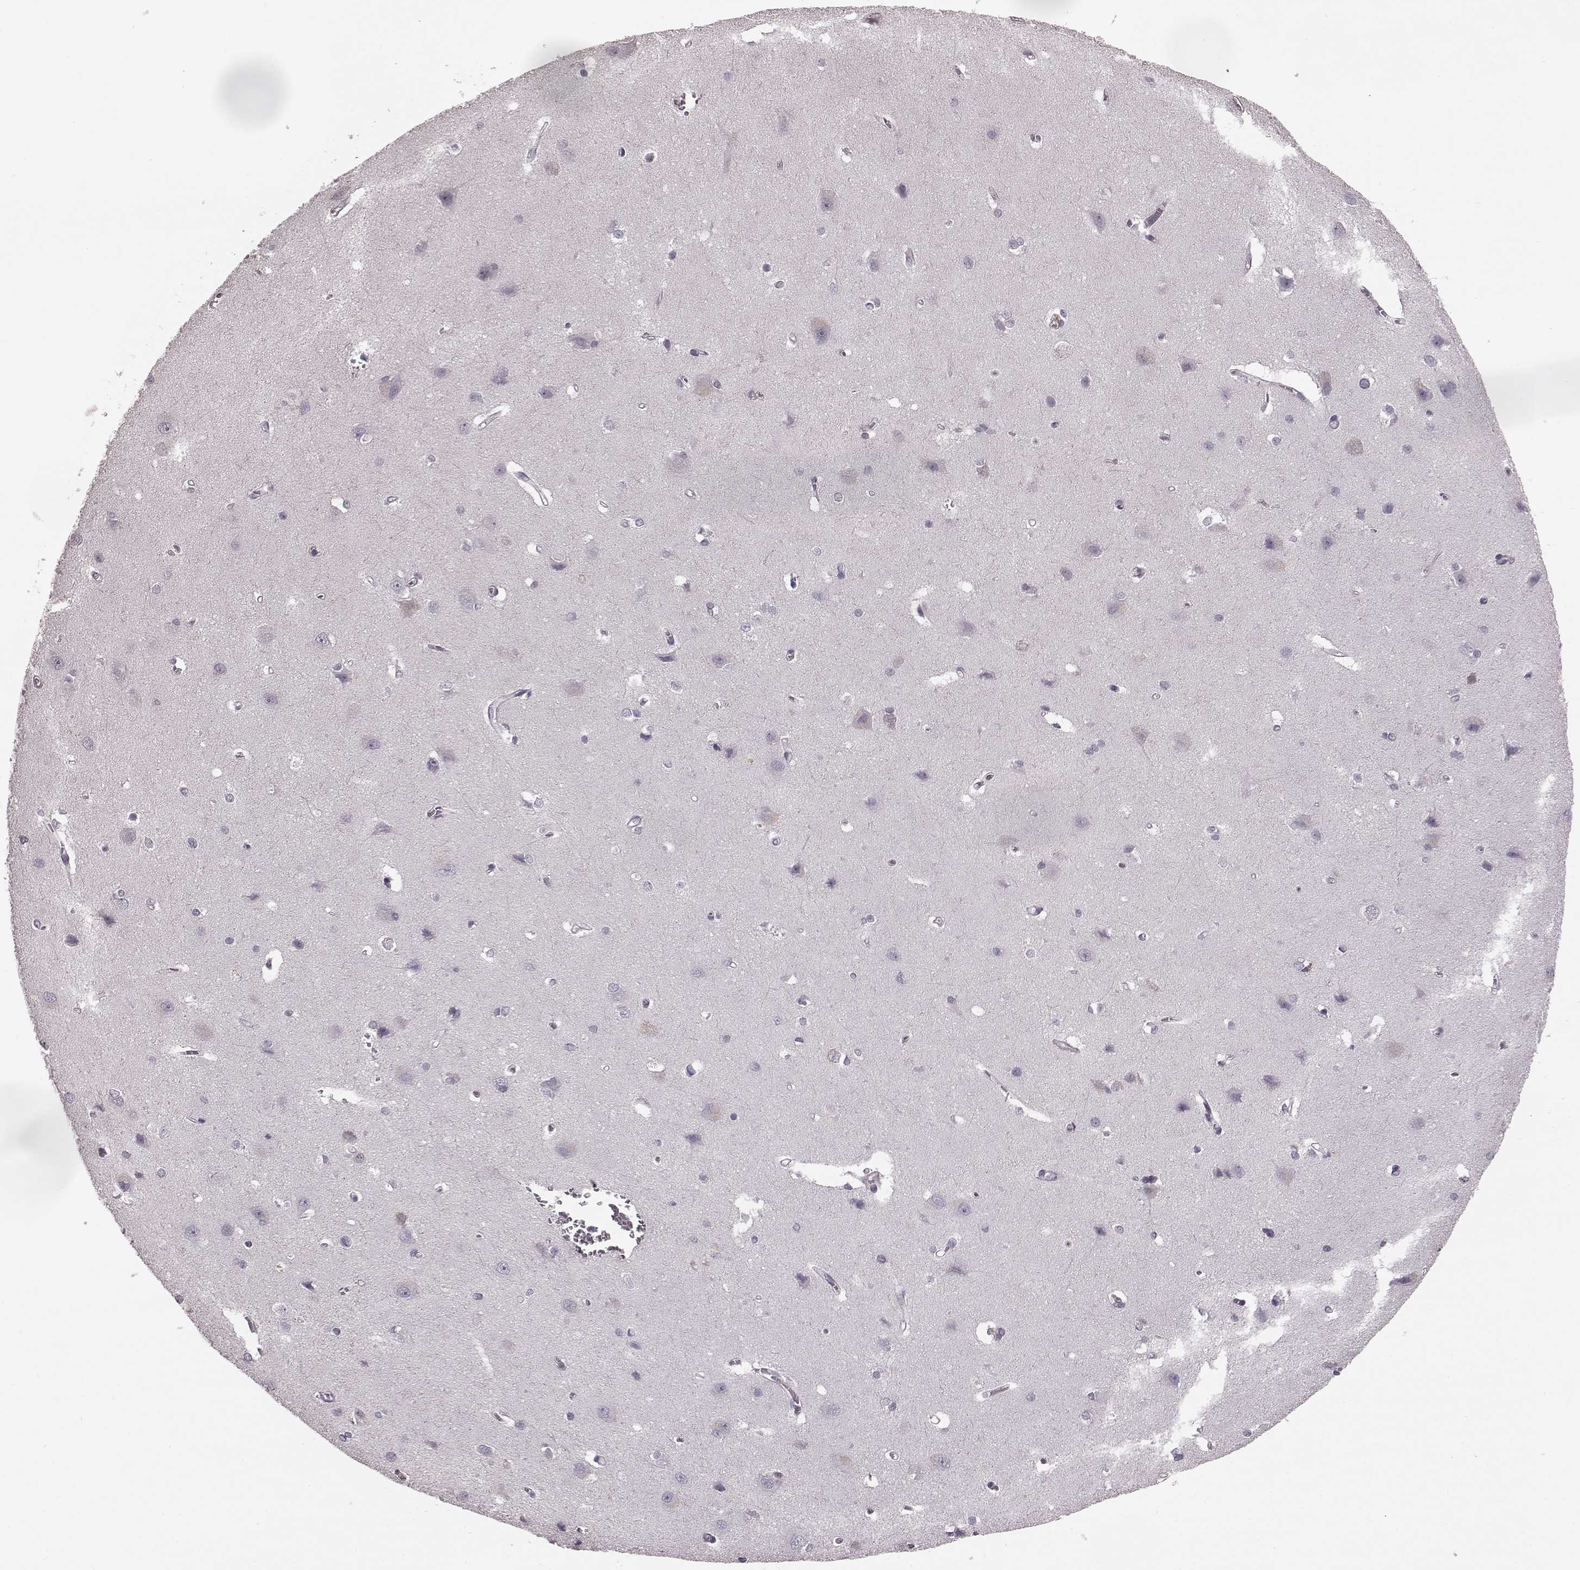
{"staining": {"intensity": "negative", "quantity": "none", "location": "none"}, "tissue": "cerebral cortex", "cell_type": "Endothelial cells", "image_type": "normal", "snomed": [{"axis": "morphology", "description": "Normal tissue, NOS"}, {"axis": "topography", "description": "Cerebral cortex"}], "caption": "Immunohistochemistry micrograph of normal human cerebral cortex stained for a protein (brown), which displays no expression in endothelial cells.", "gene": "PDCD1", "patient": {"sex": "male", "age": 37}}